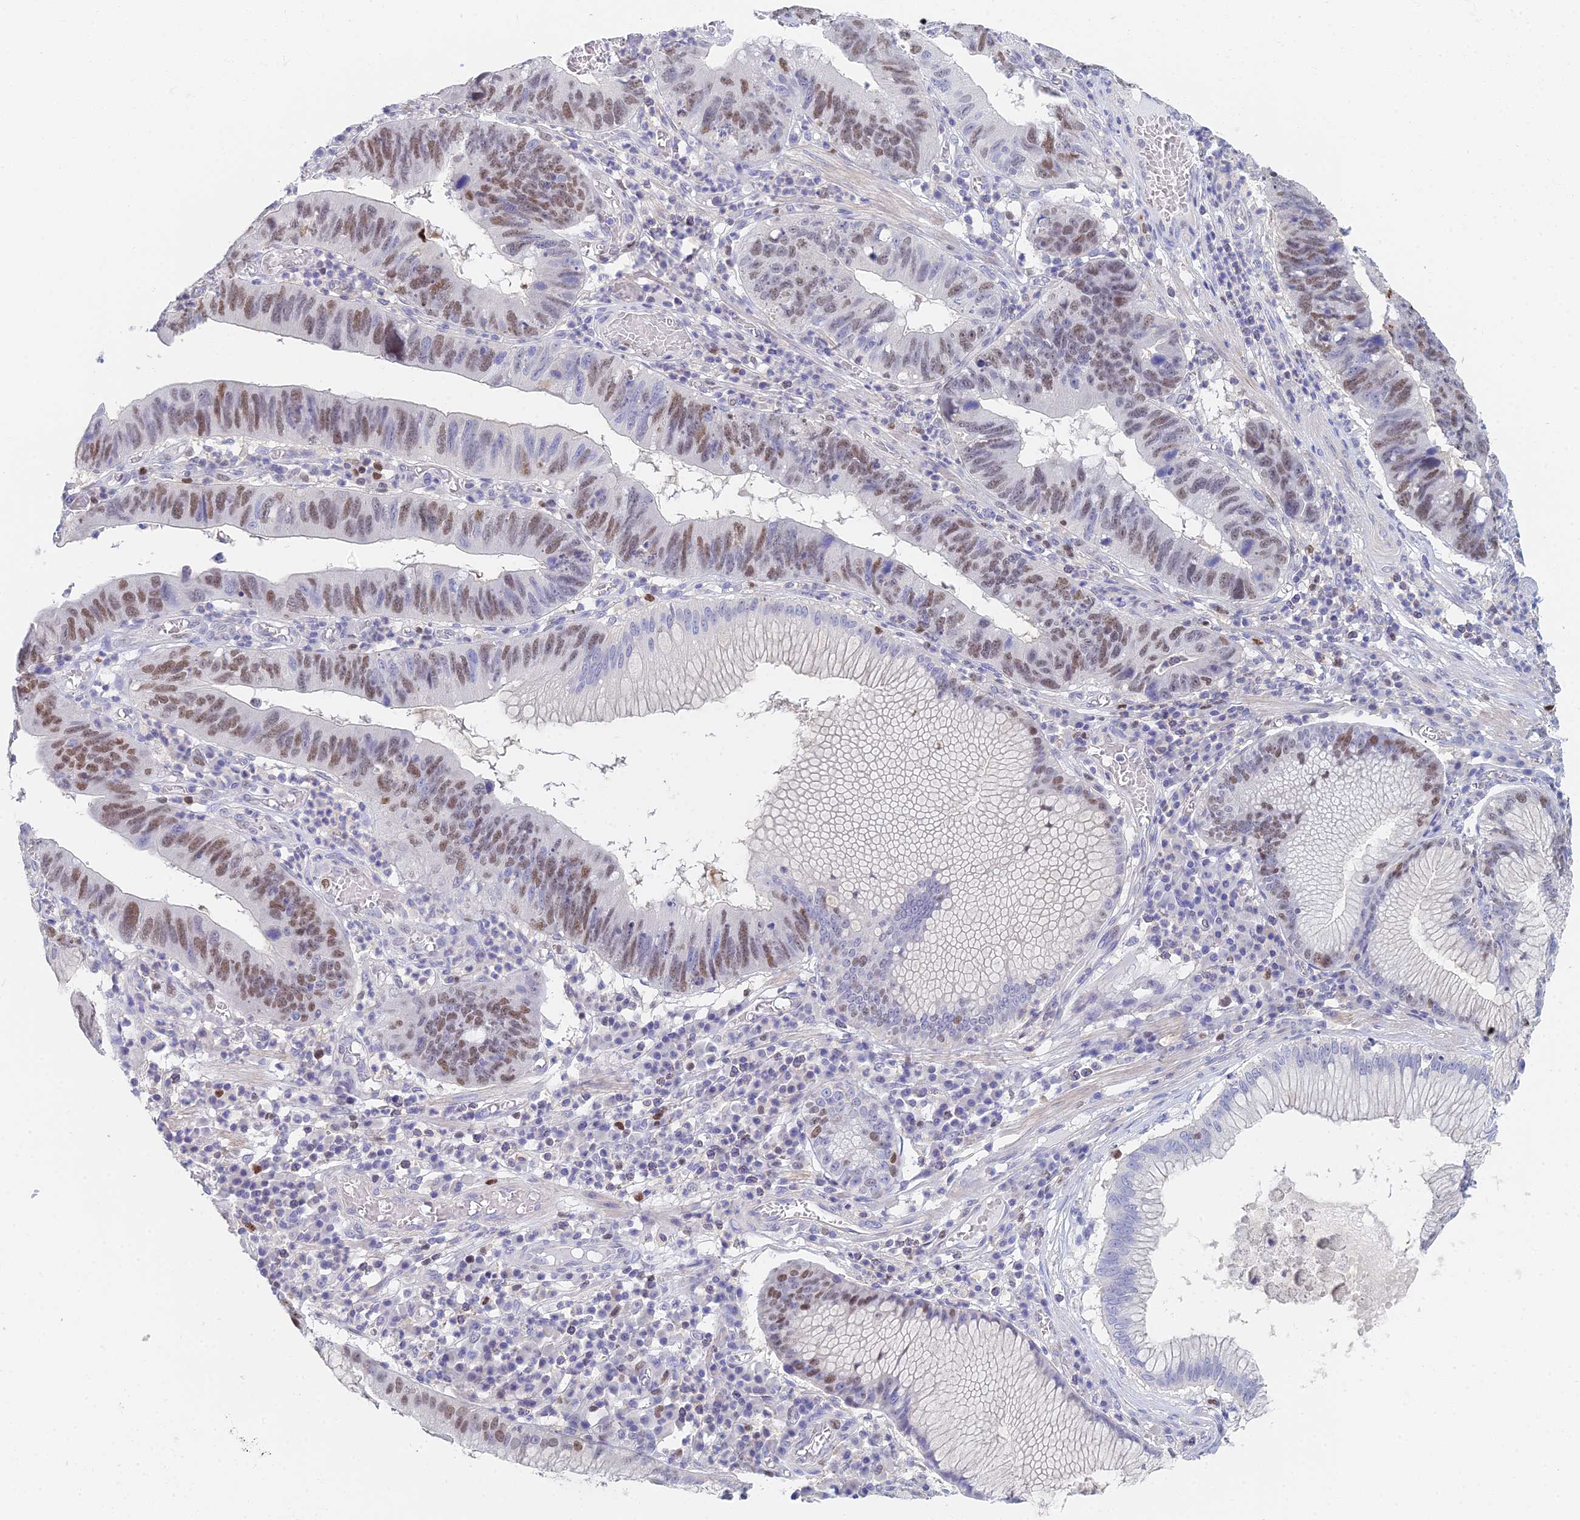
{"staining": {"intensity": "moderate", "quantity": "25%-75%", "location": "nuclear"}, "tissue": "stomach cancer", "cell_type": "Tumor cells", "image_type": "cancer", "snomed": [{"axis": "morphology", "description": "Adenocarcinoma, NOS"}, {"axis": "topography", "description": "Stomach"}], "caption": "Immunohistochemical staining of stomach cancer (adenocarcinoma) reveals moderate nuclear protein expression in about 25%-75% of tumor cells.", "gene": "MCM2", "patient": {"sex": "male", "age": 59}}